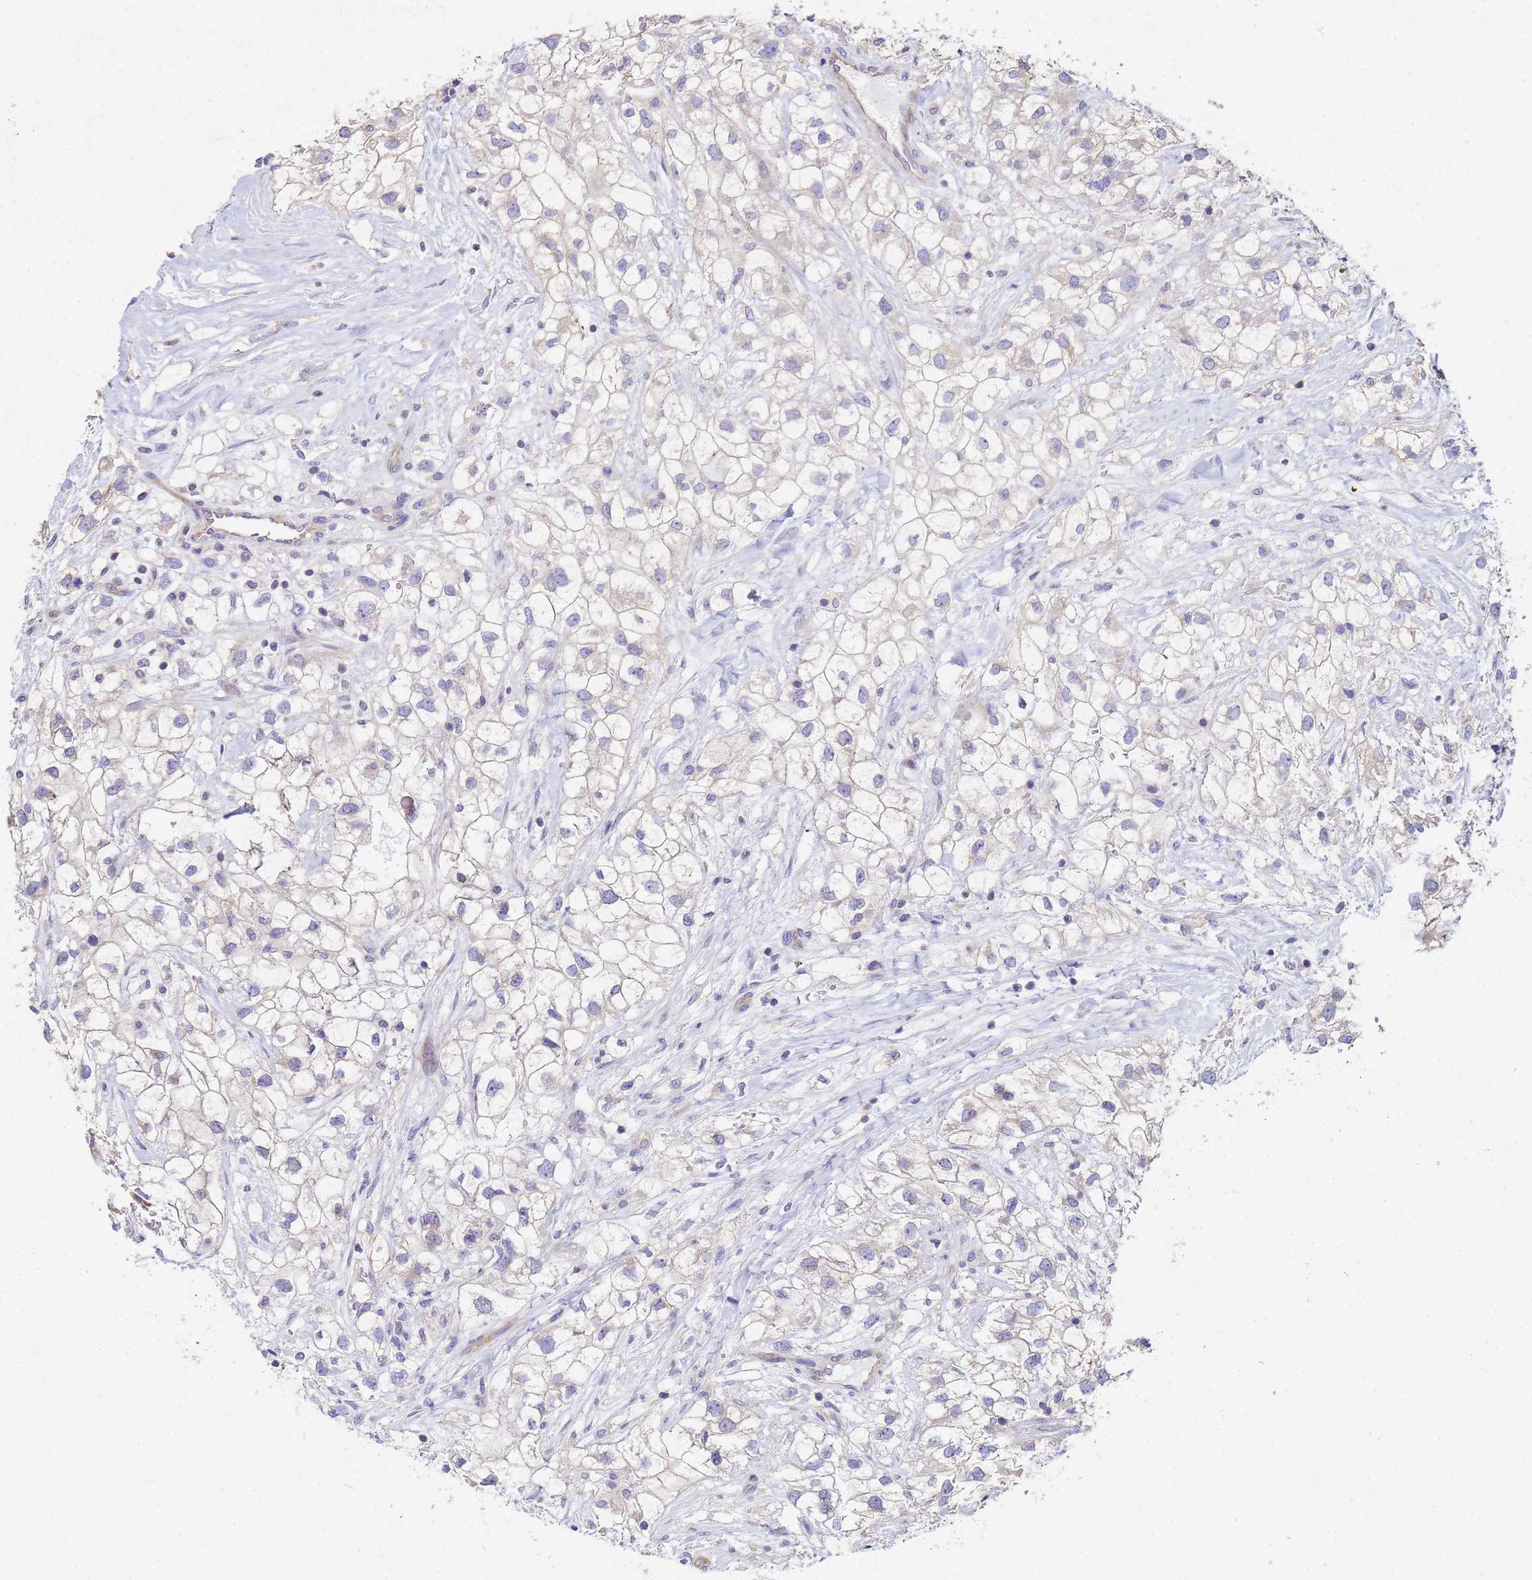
{"staining": {"intensity": "negative", "quantity": "none", "location": "none"}, "tissue": "renal cancer", "cell_type": "Tumor cells", "image_type": "cancer", "snomed": [{"axis": "morphology", "description": "Adenocarcinoma, NOS"}, {"axis": "topography", "description": "Kidney"}], "caption": "Image shows no significant protein staining in tumor cells of renal adenocarcinoma.", "gene": "CDC34", "patient": {"sex": "male", "age": 59}}